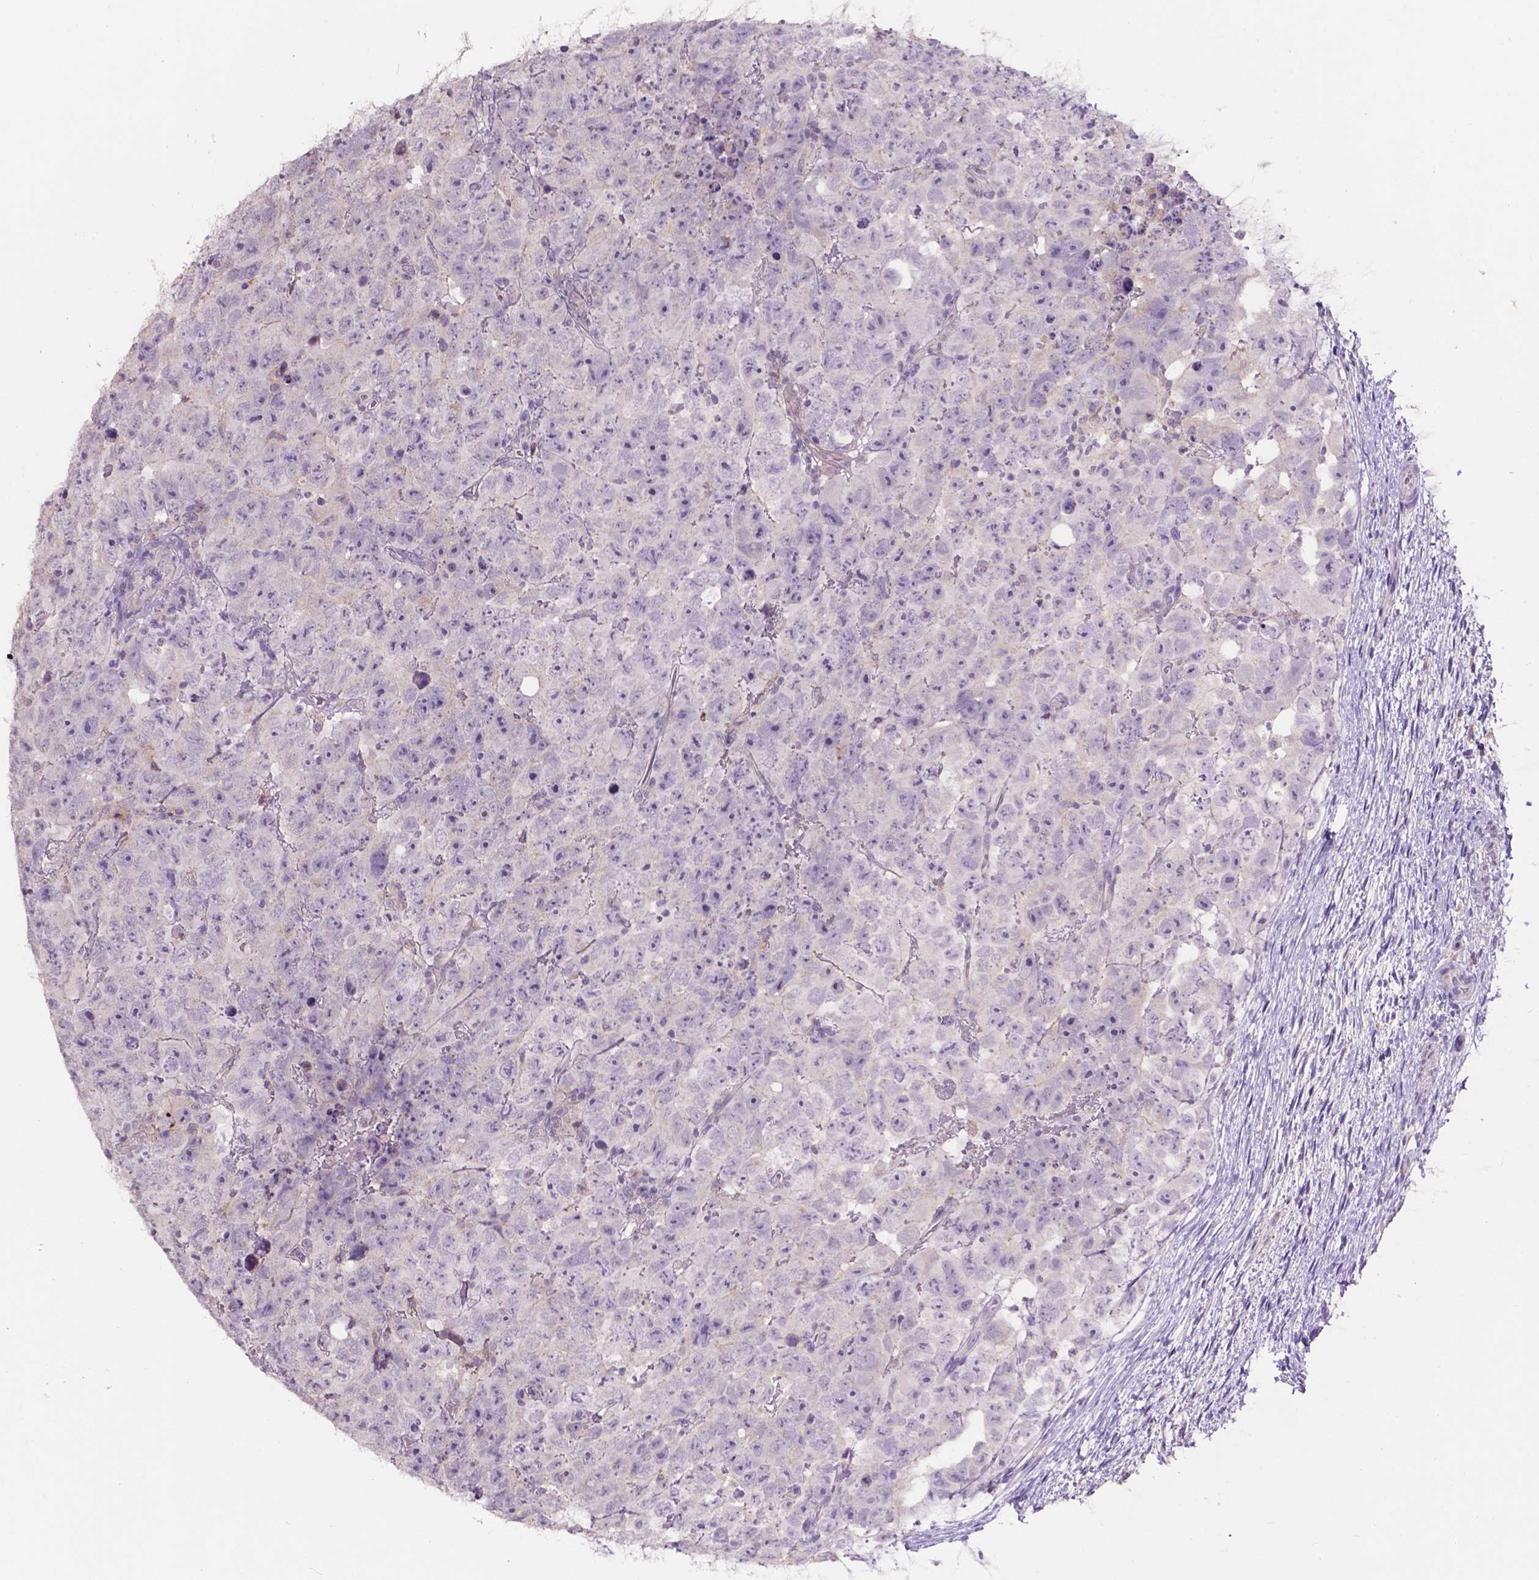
{"staining": {"intensity": "negative", "quantity": "none", "location": "none"}, "tissue": "testis cancer", "cell_type": "Tumor cells", "image_type": "cancer", "snomed": [{"axis": "morphology", "description": "Carcinoma, Embryonal, NOS"}, {"axis": "topography", "description": "Testis"}], "caption": "Human testis cancer (embryonal carcinoma) stained for a protein using immunohistochemistry shows no expression in tumor cells.", "gene": "PLSCR1", "patient": {"sex": "male", "age": 24}}